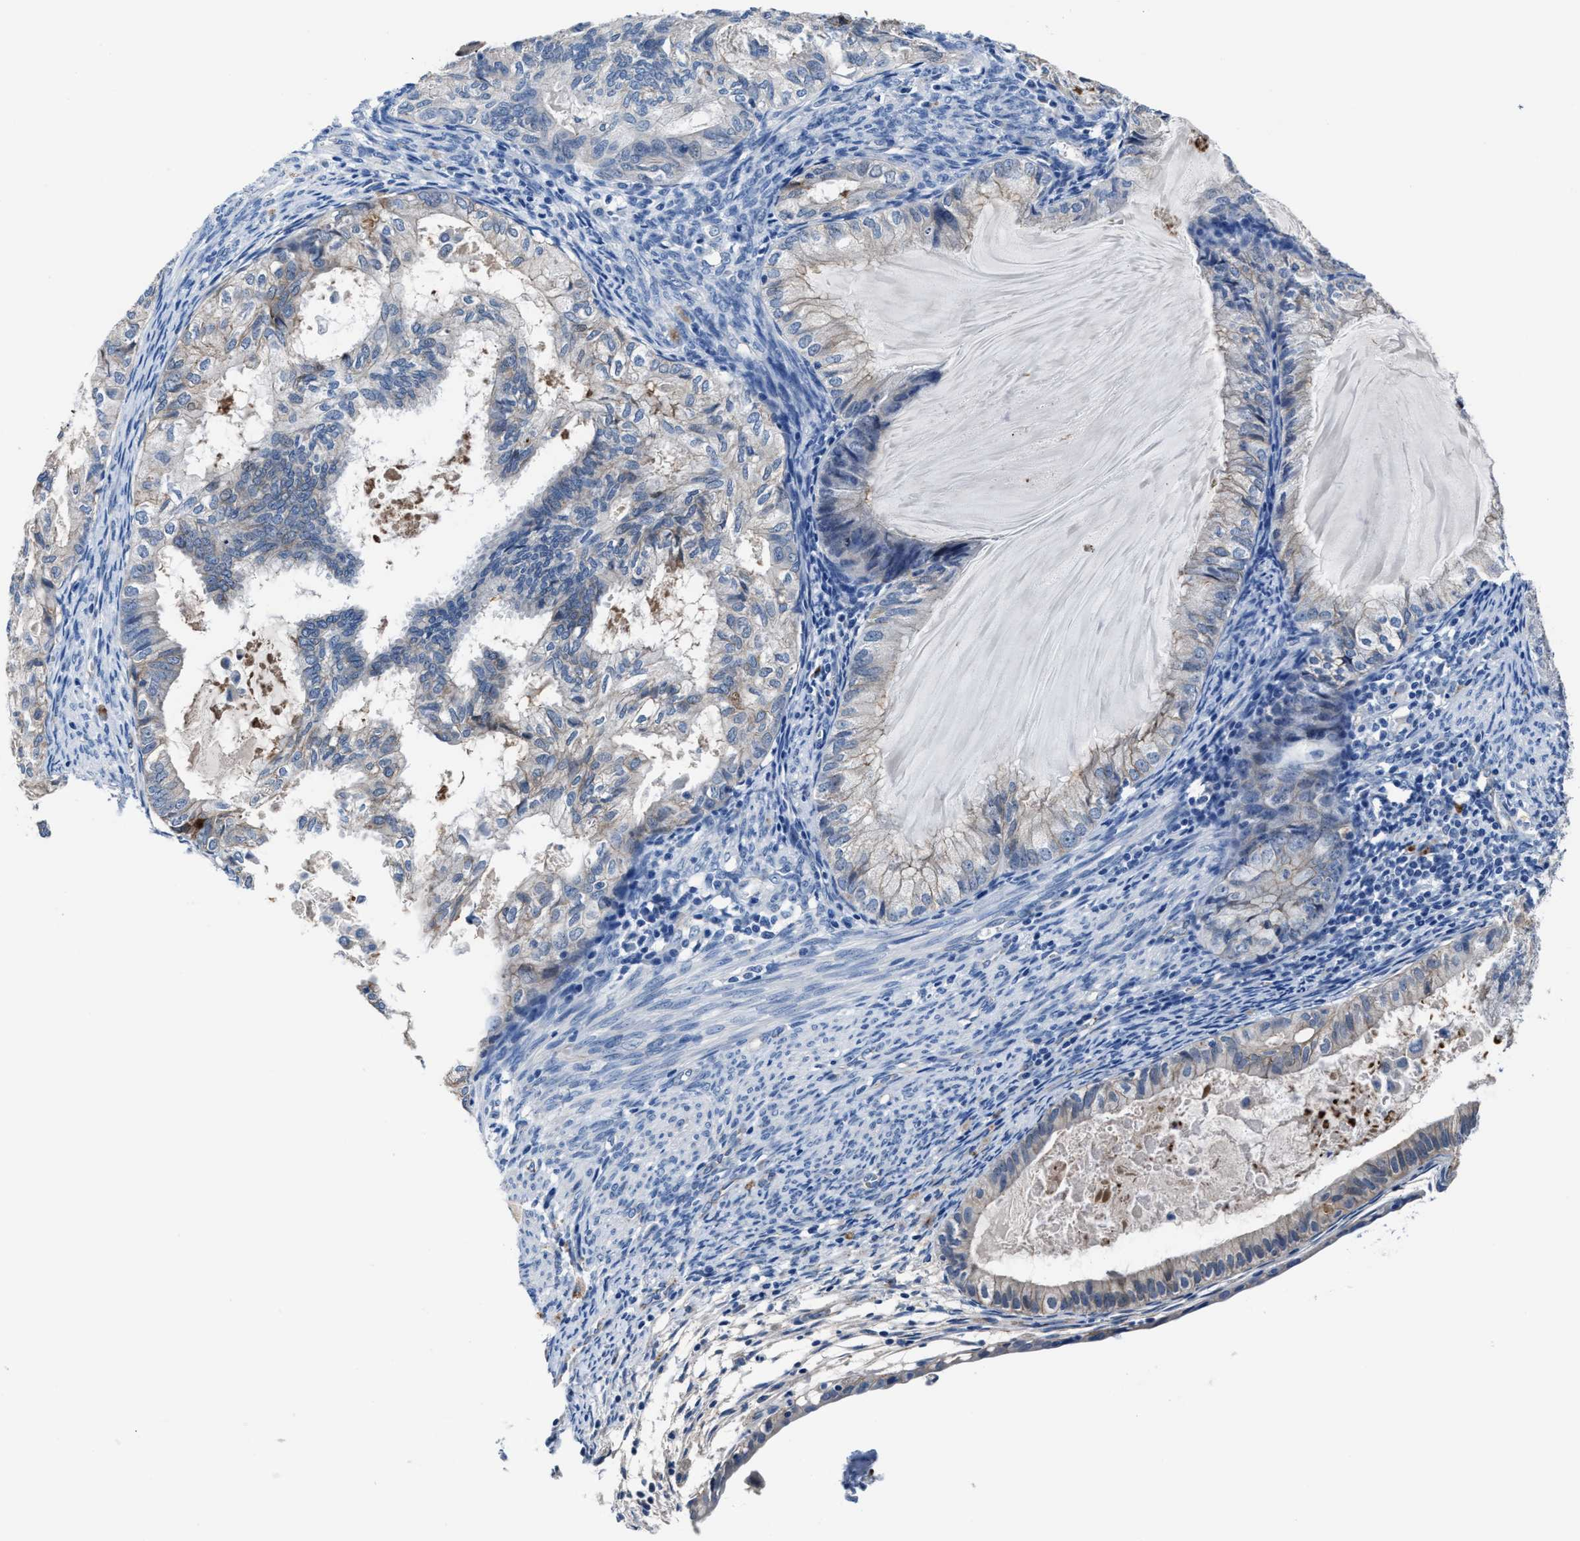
{"staining": {"intensity": "negative", "quantity": "none", "location": "none"}, "tissue": "cervical cancer", "cell_type": "Tumor cells", "image_type": "cancer", "snomed": [{"axis": "morphology", "description": "Normal tissue, NOS"}, {"axis": "morphology", "description": "Adenocarcinoma, NOS"}, {"axis": "topography", "description": "Cervix"}, {"axis": "topography", "description": "Endometrium"}], "caption": "DAB immunohistochemical staining of human cervical adenocarcinoma demonstrates no significant expression in tumor cells.", "gene": "GHITM", "patient": {"sex": "female", "age": 86}}